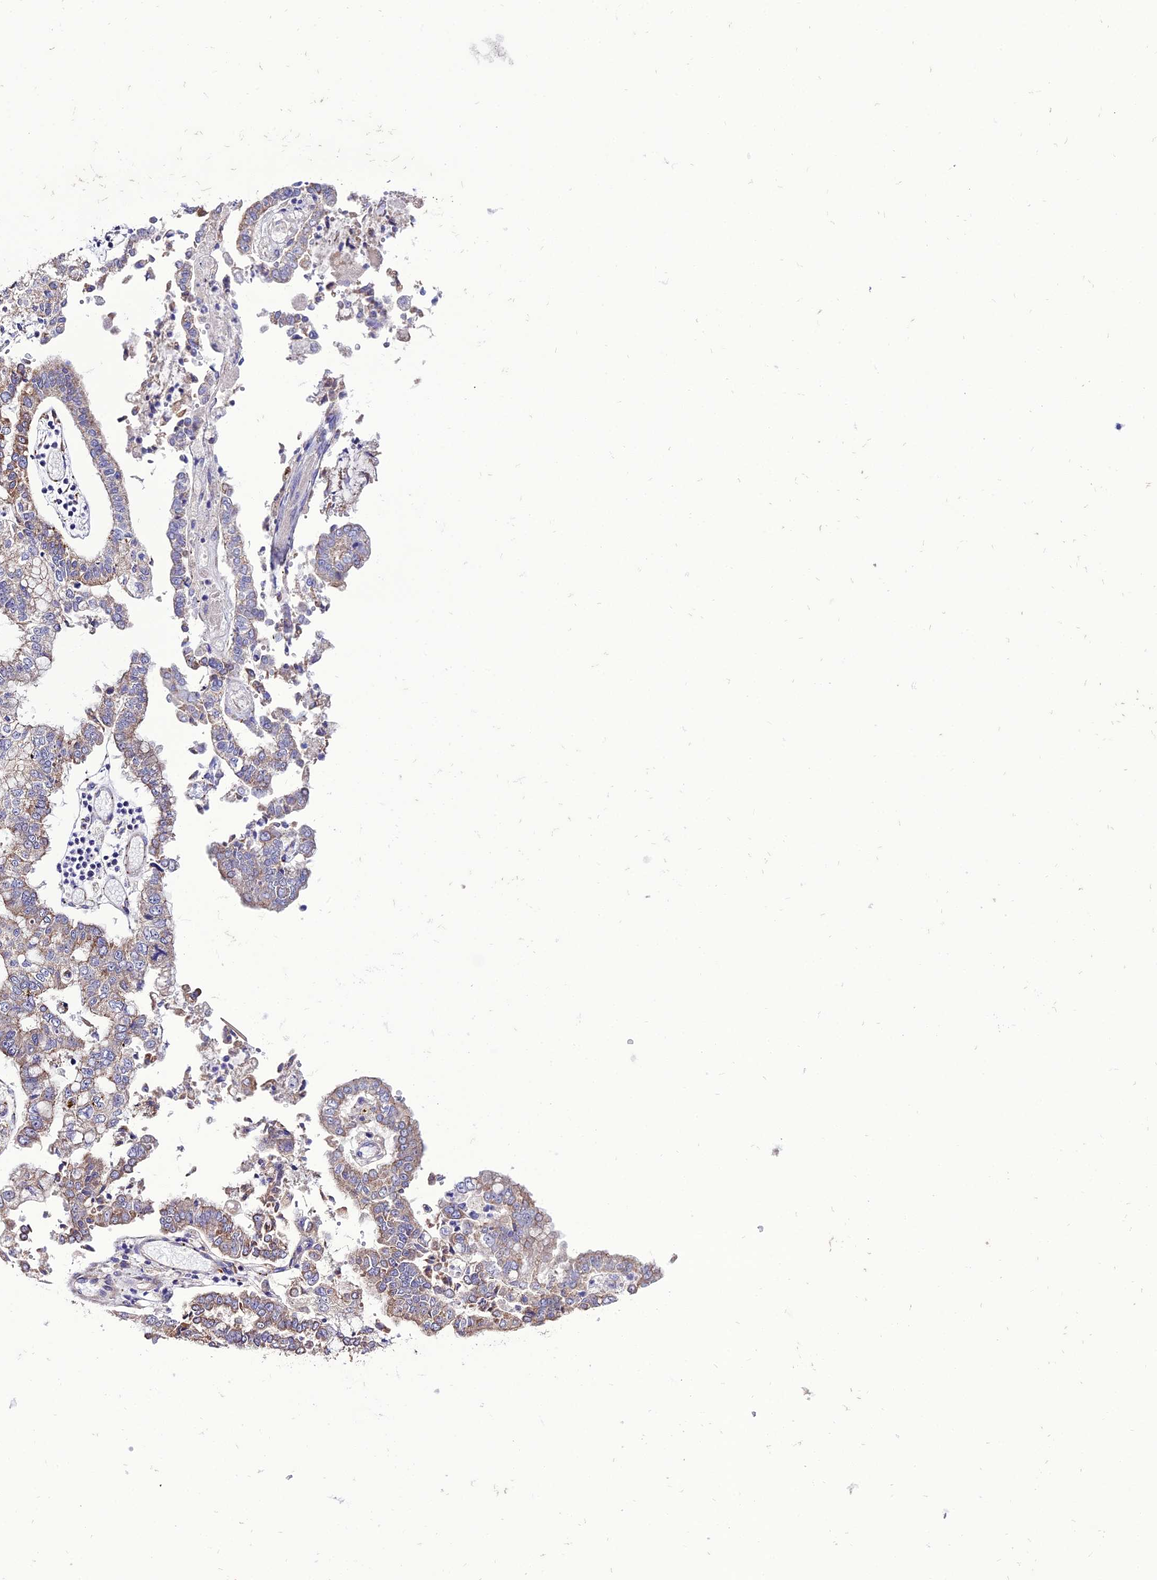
{"staining": {"intensity": "moderate", "quantity": "<25%", "location": "cytoplasmic/membranous"}, "tissue": "stomach cancer", "cell_type": "Tumor cells", "image_type": "cancer", "snomed": [{"axis": "morphology", "description": "Adenocarcinoma, NOS"}, {"axis": "topography", "description": "Stomach"}], "caption": "A high-resolution photomicrograph shows immunohistochemistry staining of adenocarcinoma (stomach), which shows moderate cytoplasmic/membranous staining in approximately <25% of tumor cells.", "gene": "HOGA1", "patient": {"sex": "male", "age": 76}}